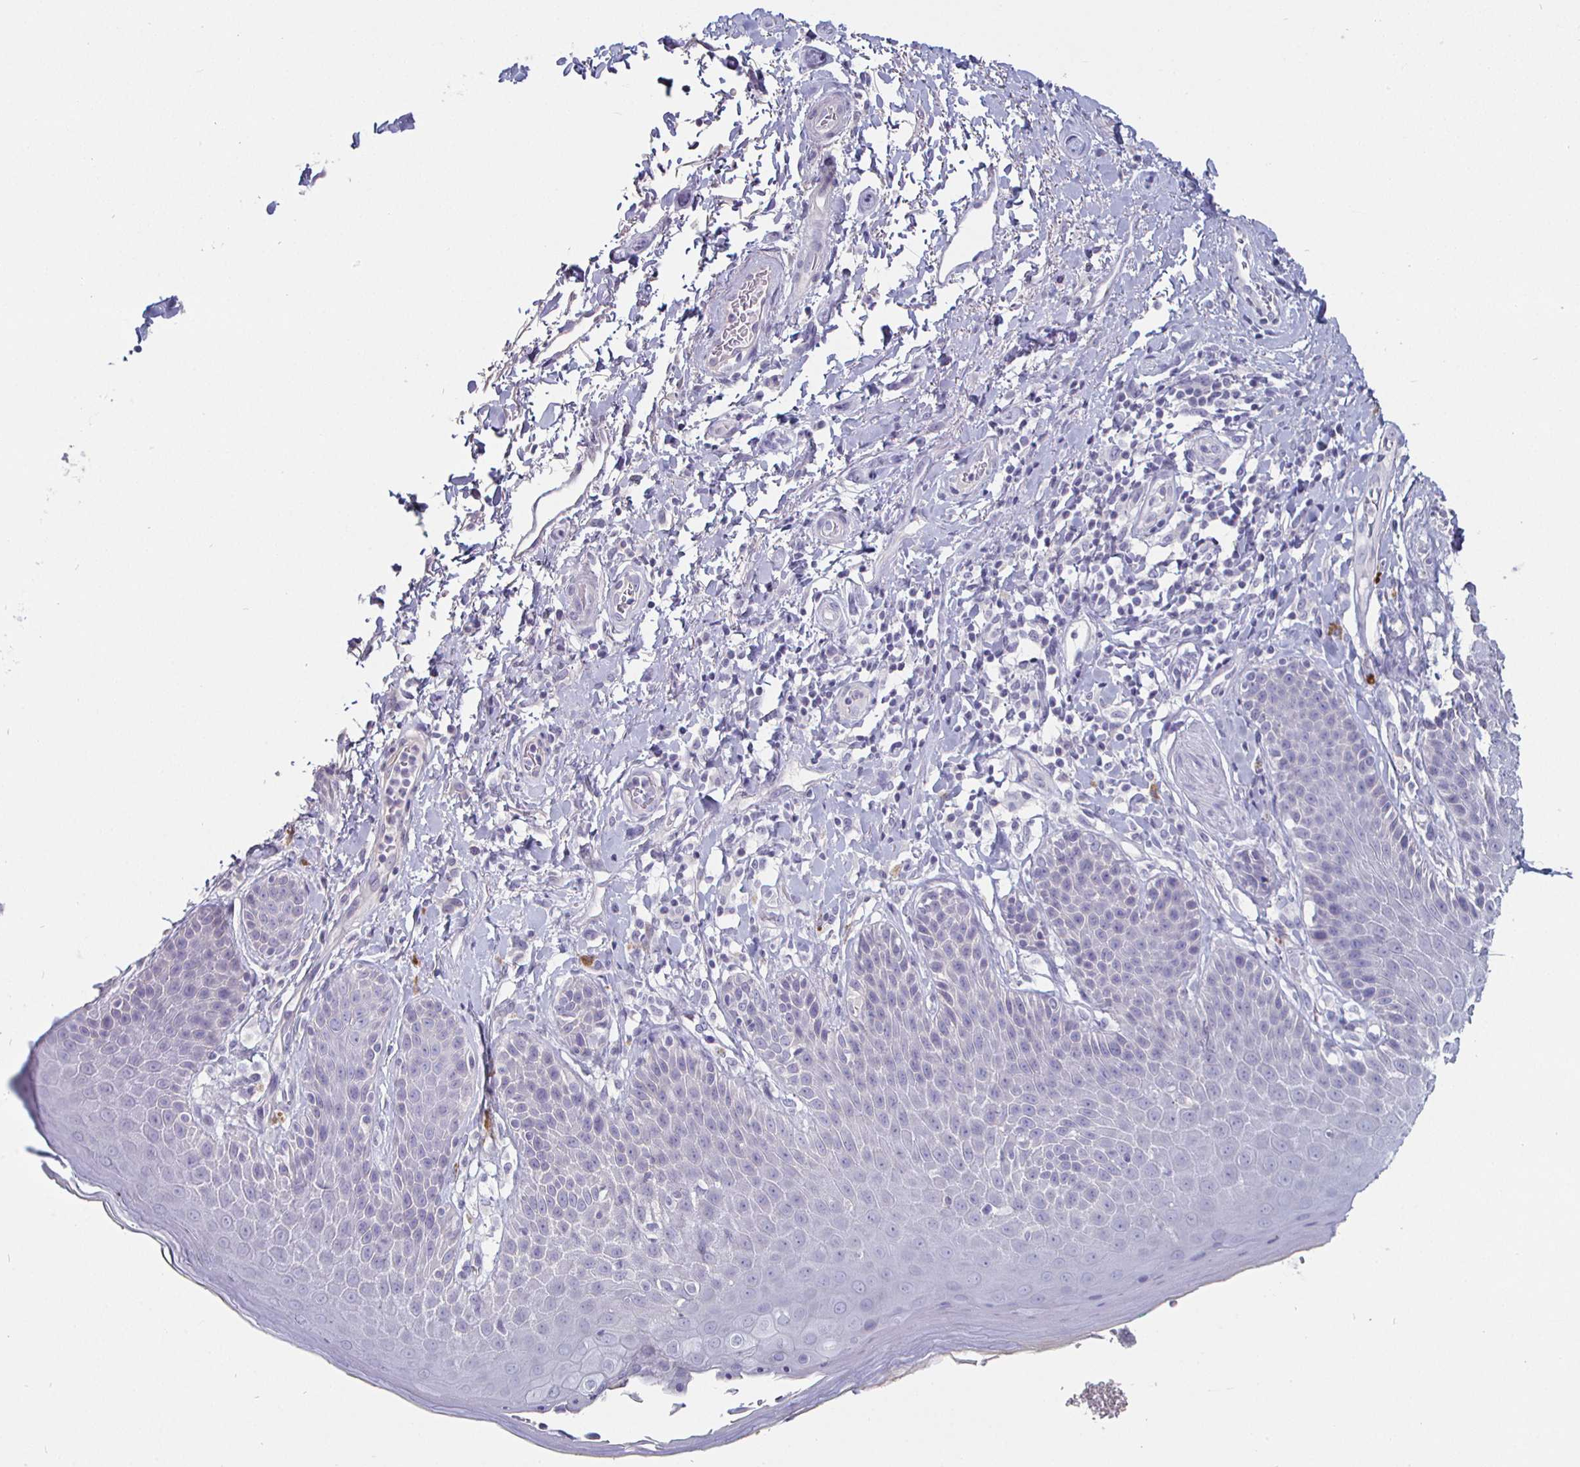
{"staining": {"intensity": "negative", "quantity": "none", "location": "none"}, "tissue": "skin", "cell_type": "Epidermal cells", "image_type": "normal", "snomed": [{"axis": "morphology", "description": "Normal tissue, NOS"}, {"axis": "topography", "description": "Anal"}, {"axis": "topography", "description": "Peripheral nerve tissue"}], "caption": "Immunohistochemical staining of unremarkable human skin exhibits no significant expression in epidermal cells.", "gene": "ENPP1", "patient": {"sex": "male", "age": 51}}